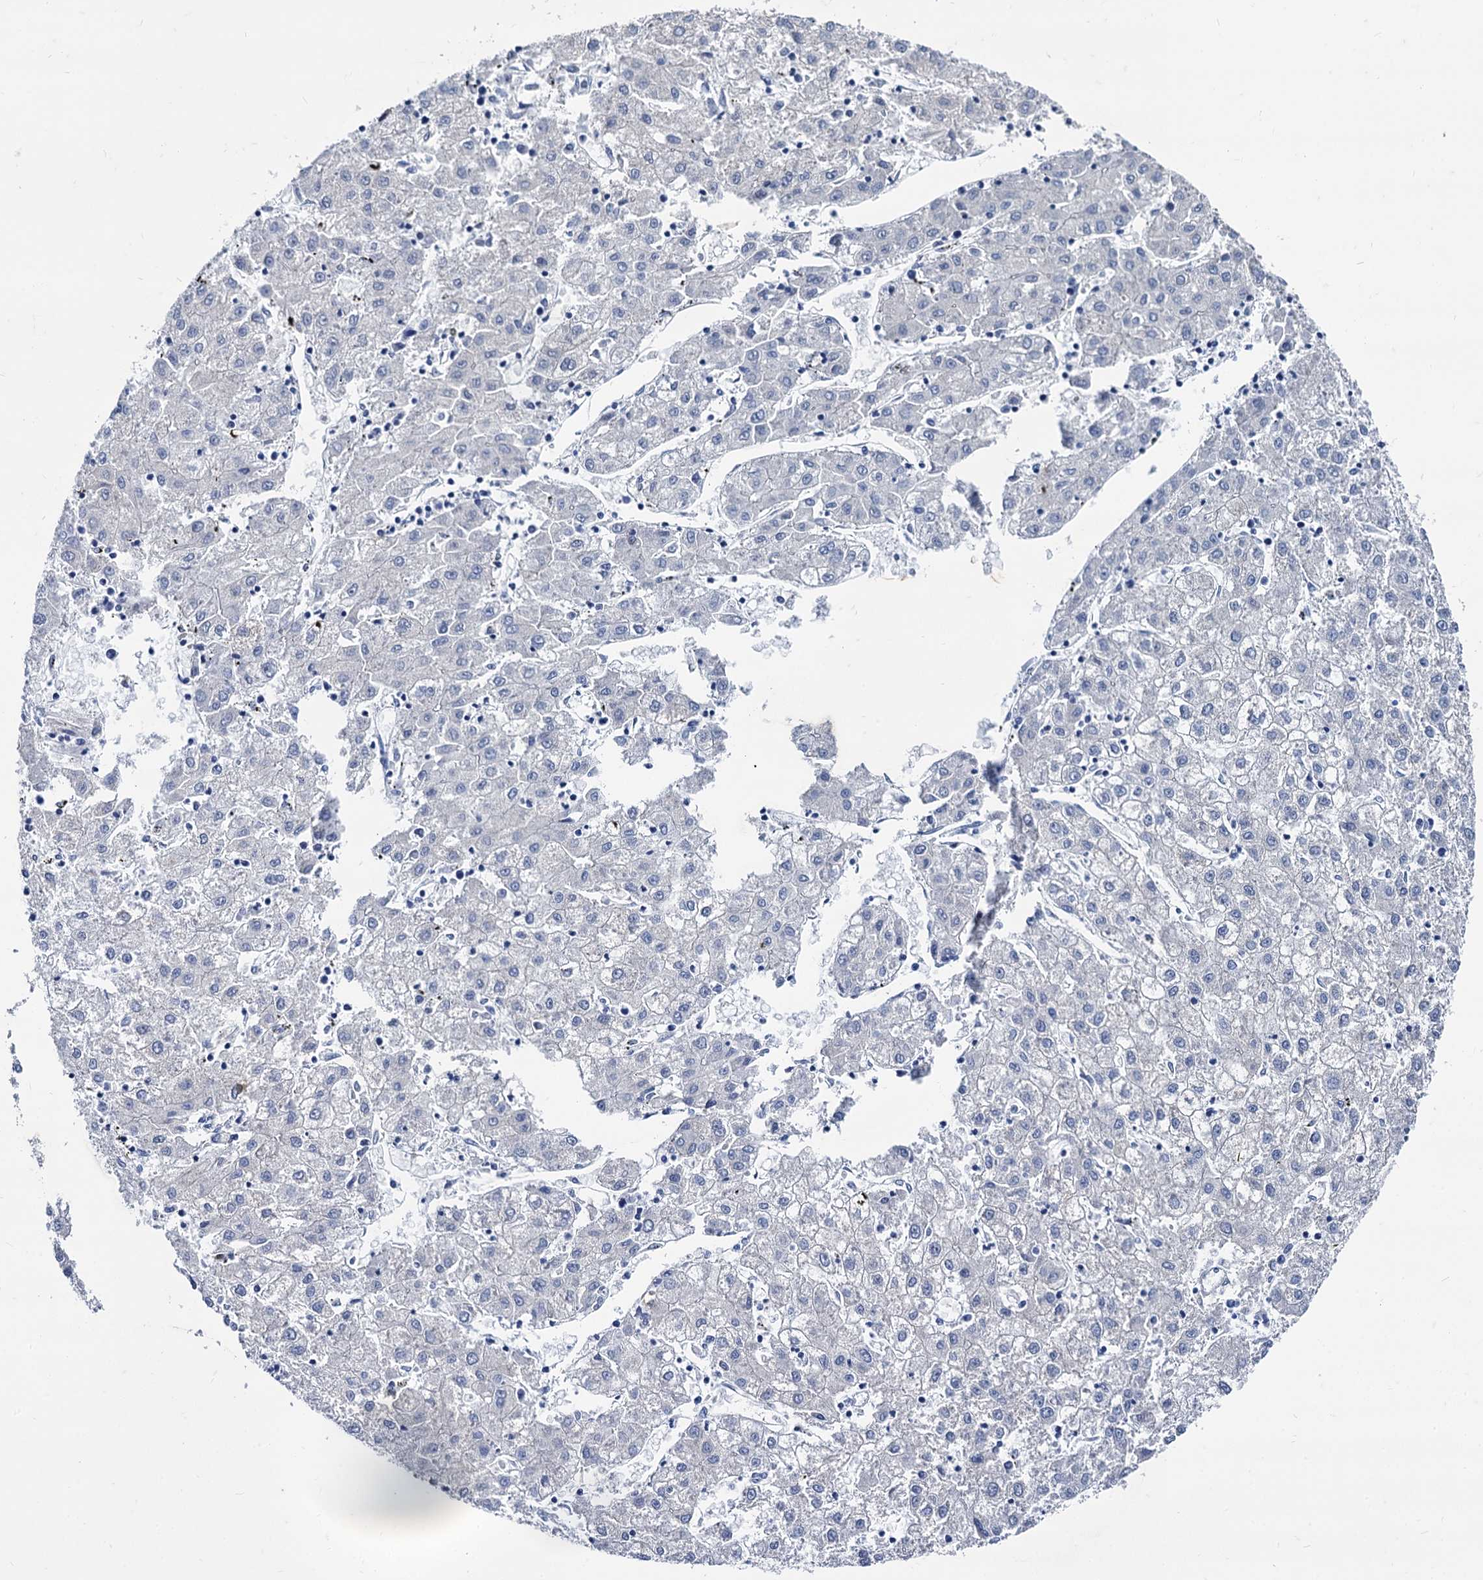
{"staining": {"intensity": "negative", "quantity": "none", "location": "none"}, "tissue": "liver cancer", "cell_type": "Tumor cells", "image_type": "cancer", "snomed": [{"axis": "morphology", "description": "Carcinoma, Hepatocellular, NOS"}, {"axis": "topography", "description": "Liver"}], "caption": "Tumor cells are negative for brown protein staining in liver hepatocellular carcinoma.", "gene": "FOXR2", "patient": {"sex": "male", "age": 72}}